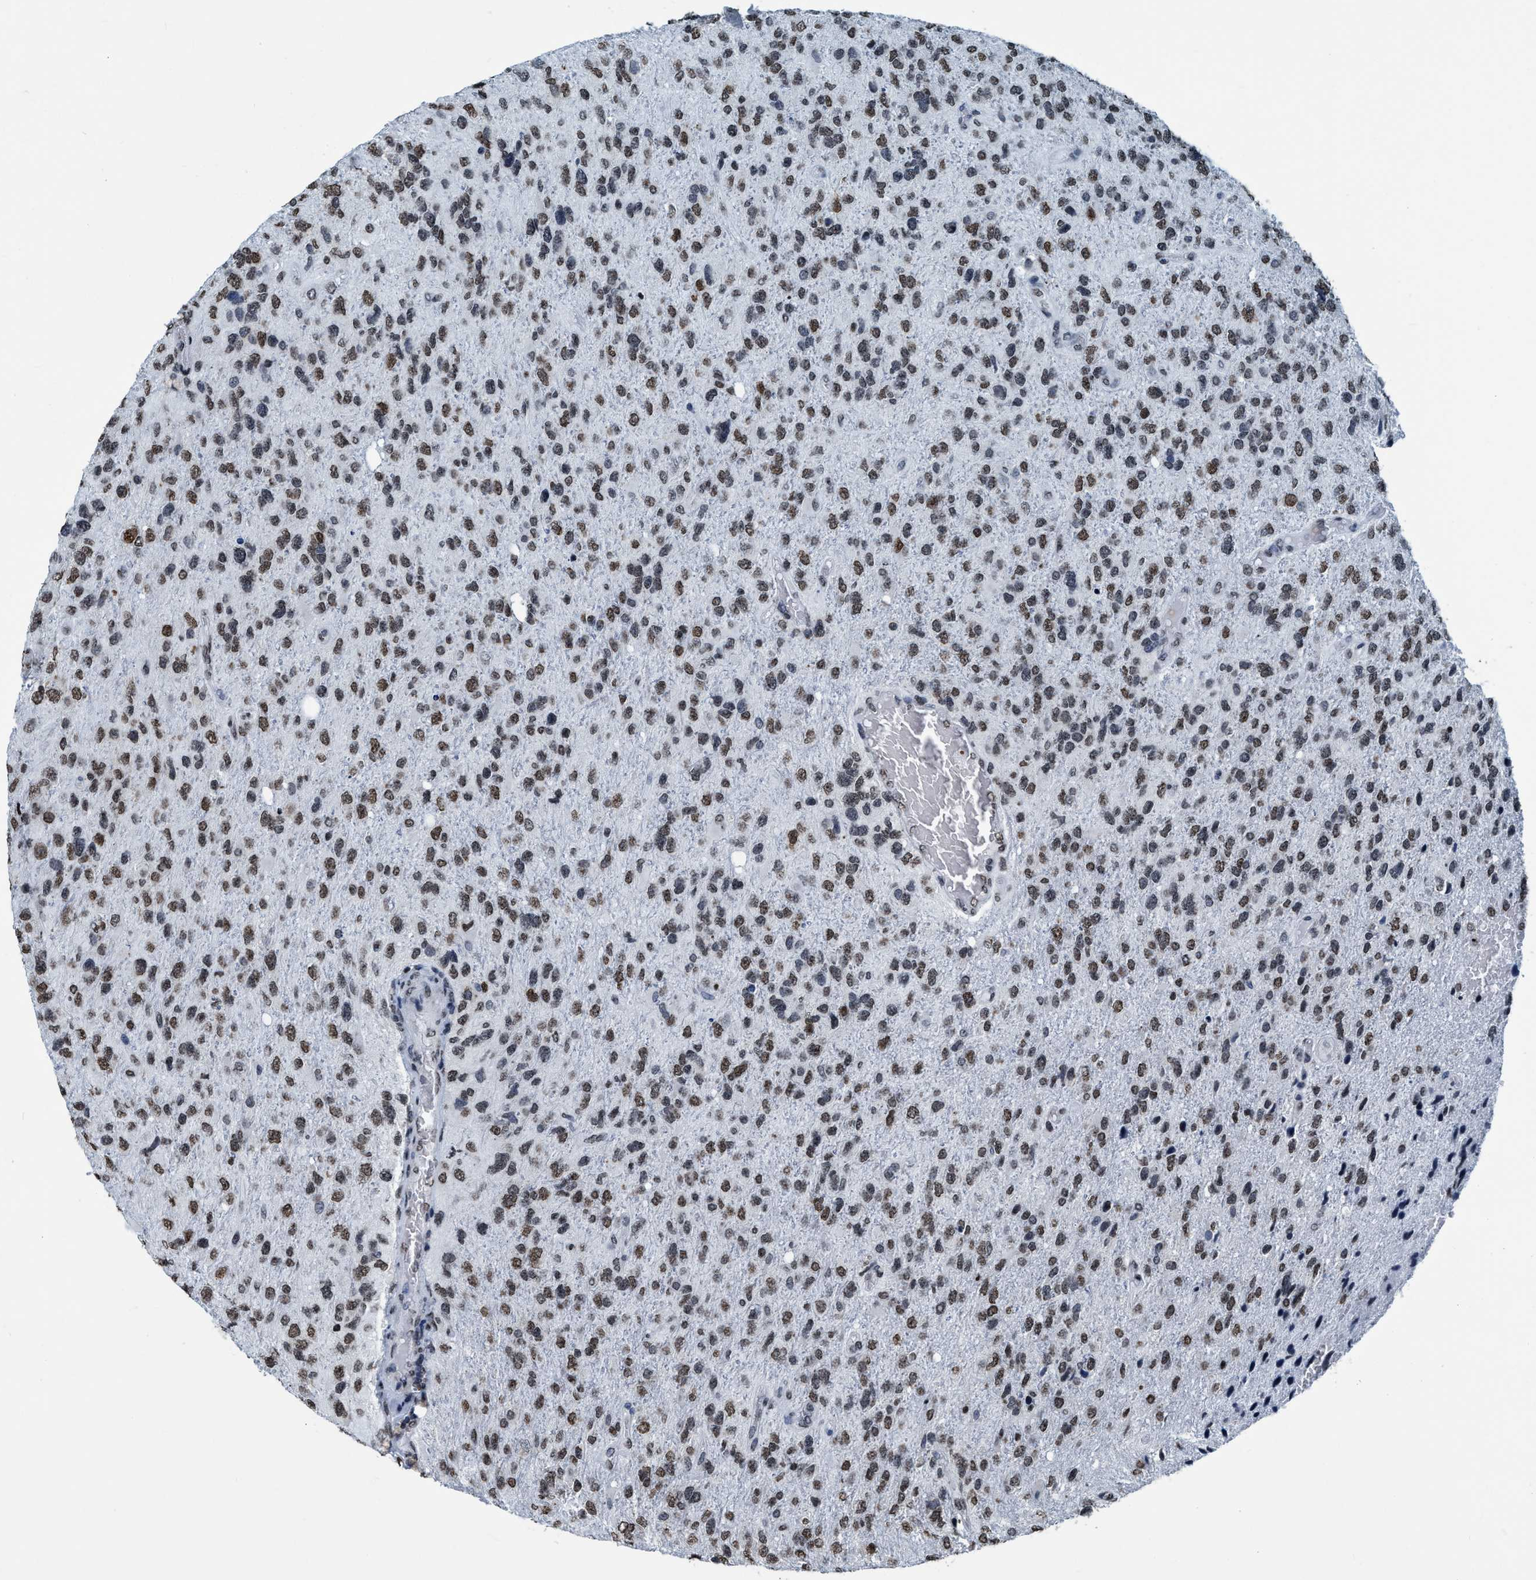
{"staining": {"intensity": "moderate", "quantity": ">75%", "location": "nuclear"}, "tissue": "glioma", "cell_type": "Tumor cells", "image_type": "cancer", "snomed": [{"axis": "morphology", "description": "Glioma, malignant, High grade"}, {"axis": "topography", "description": "Brain"}], "caption": "Immunohistochemical staining of human glioma demonstrates moderate nuclear protein expression in about >75% of tumor cells.", "gene": "CCNE2", "patient": {"sex": "female", "age": 58}}